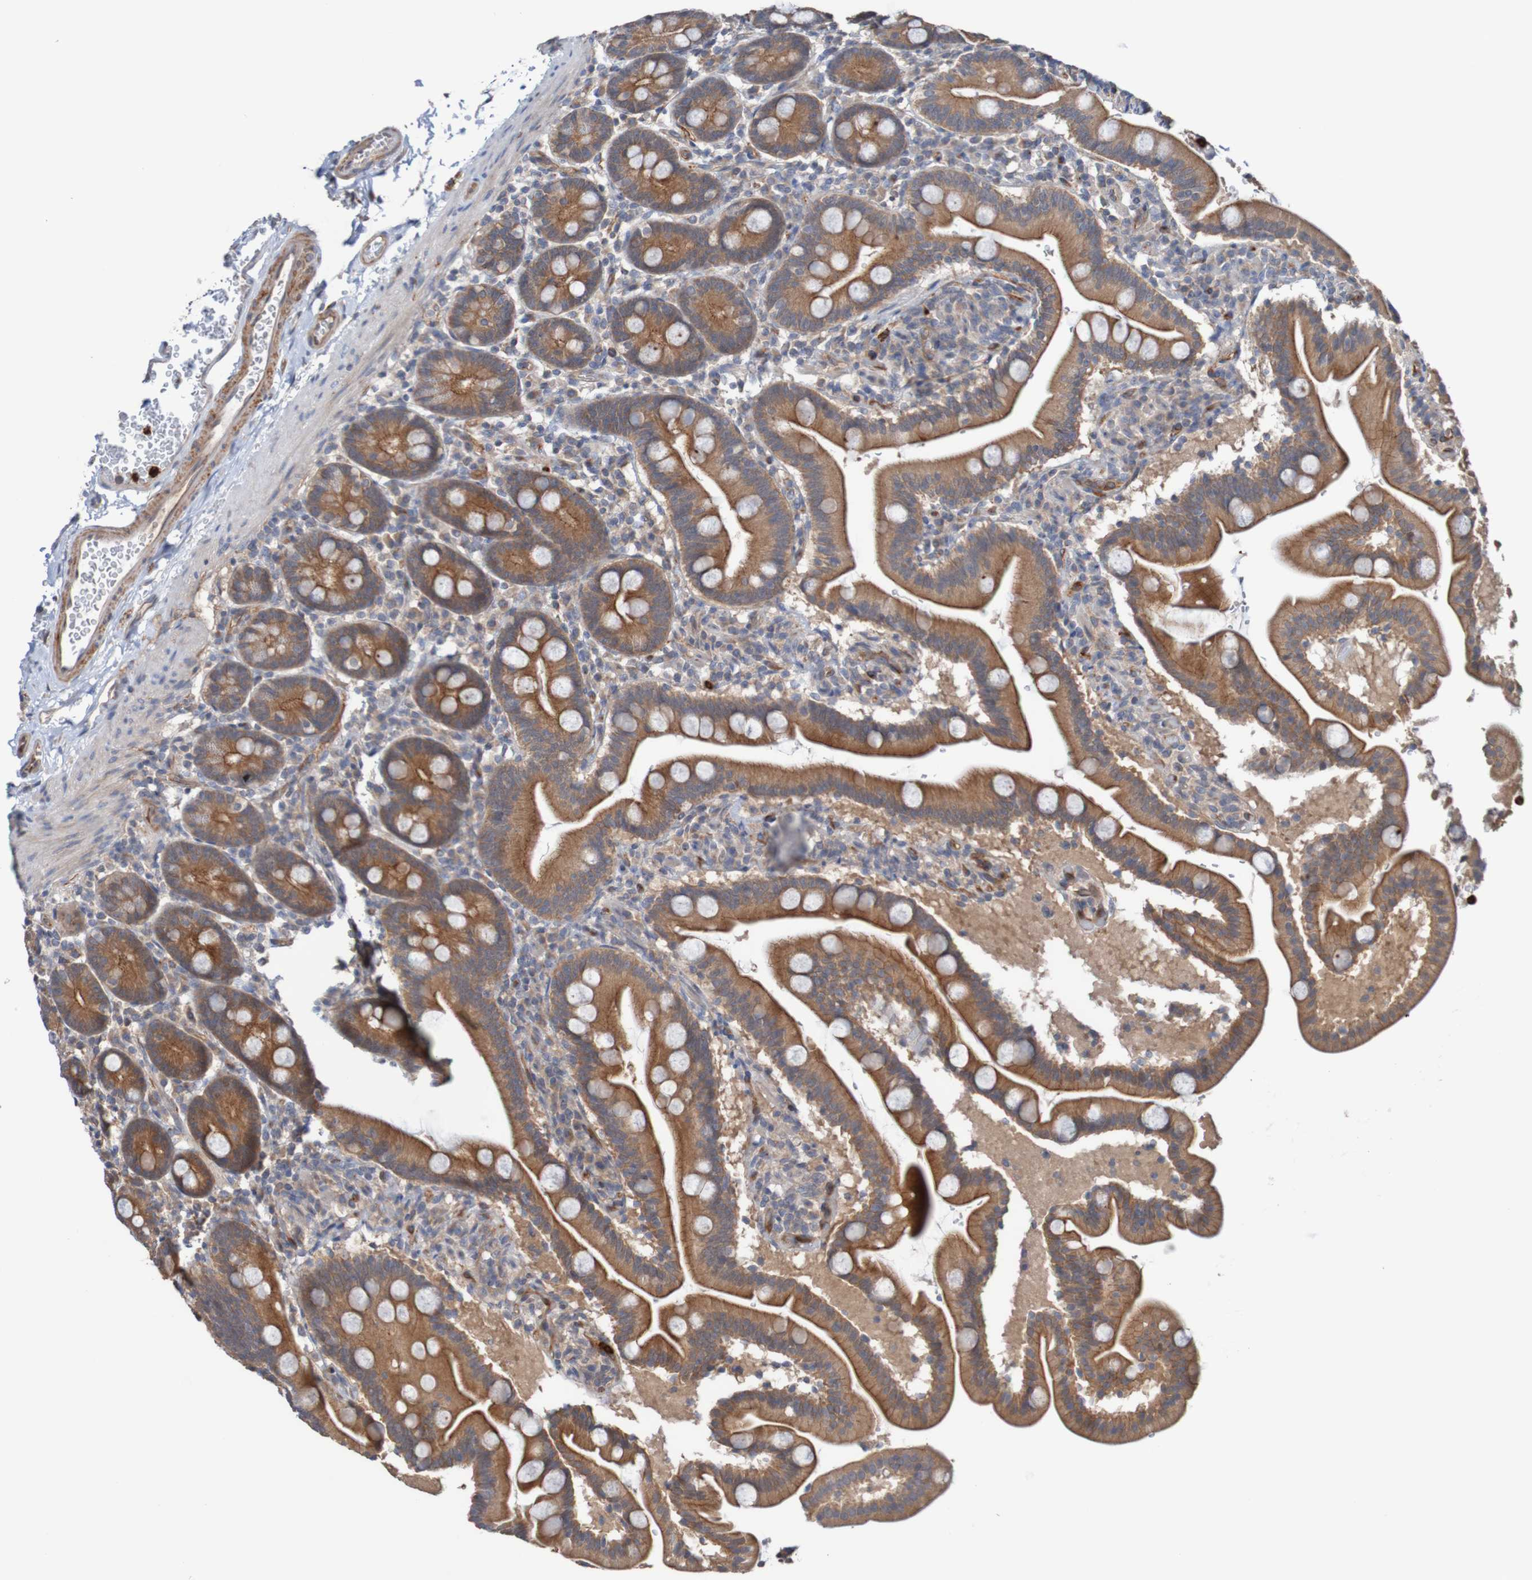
{"staining": {"intensity": "strong", "quantity": ">75%", "location": "cytoplasmic/membranous"}, "tissue": "duodenum", "cell_type": "Glandular cells", "image_type": "normal", "snomed": [{"axis": "morphology", "description": "Normal tissue, NOS"}, {"axis": "topography", "description": "Duodenum"}], "caption": "The image demonstrates staining of normal duodenum, revealing strong cytoplasmic/membranous protein positivity (brown color) within glandular cells. The protein is shown in brown color, while the nuclei are stained blue.", "gene": "ST8SIA6", "patient": {"sex": "male", "age": 54}}